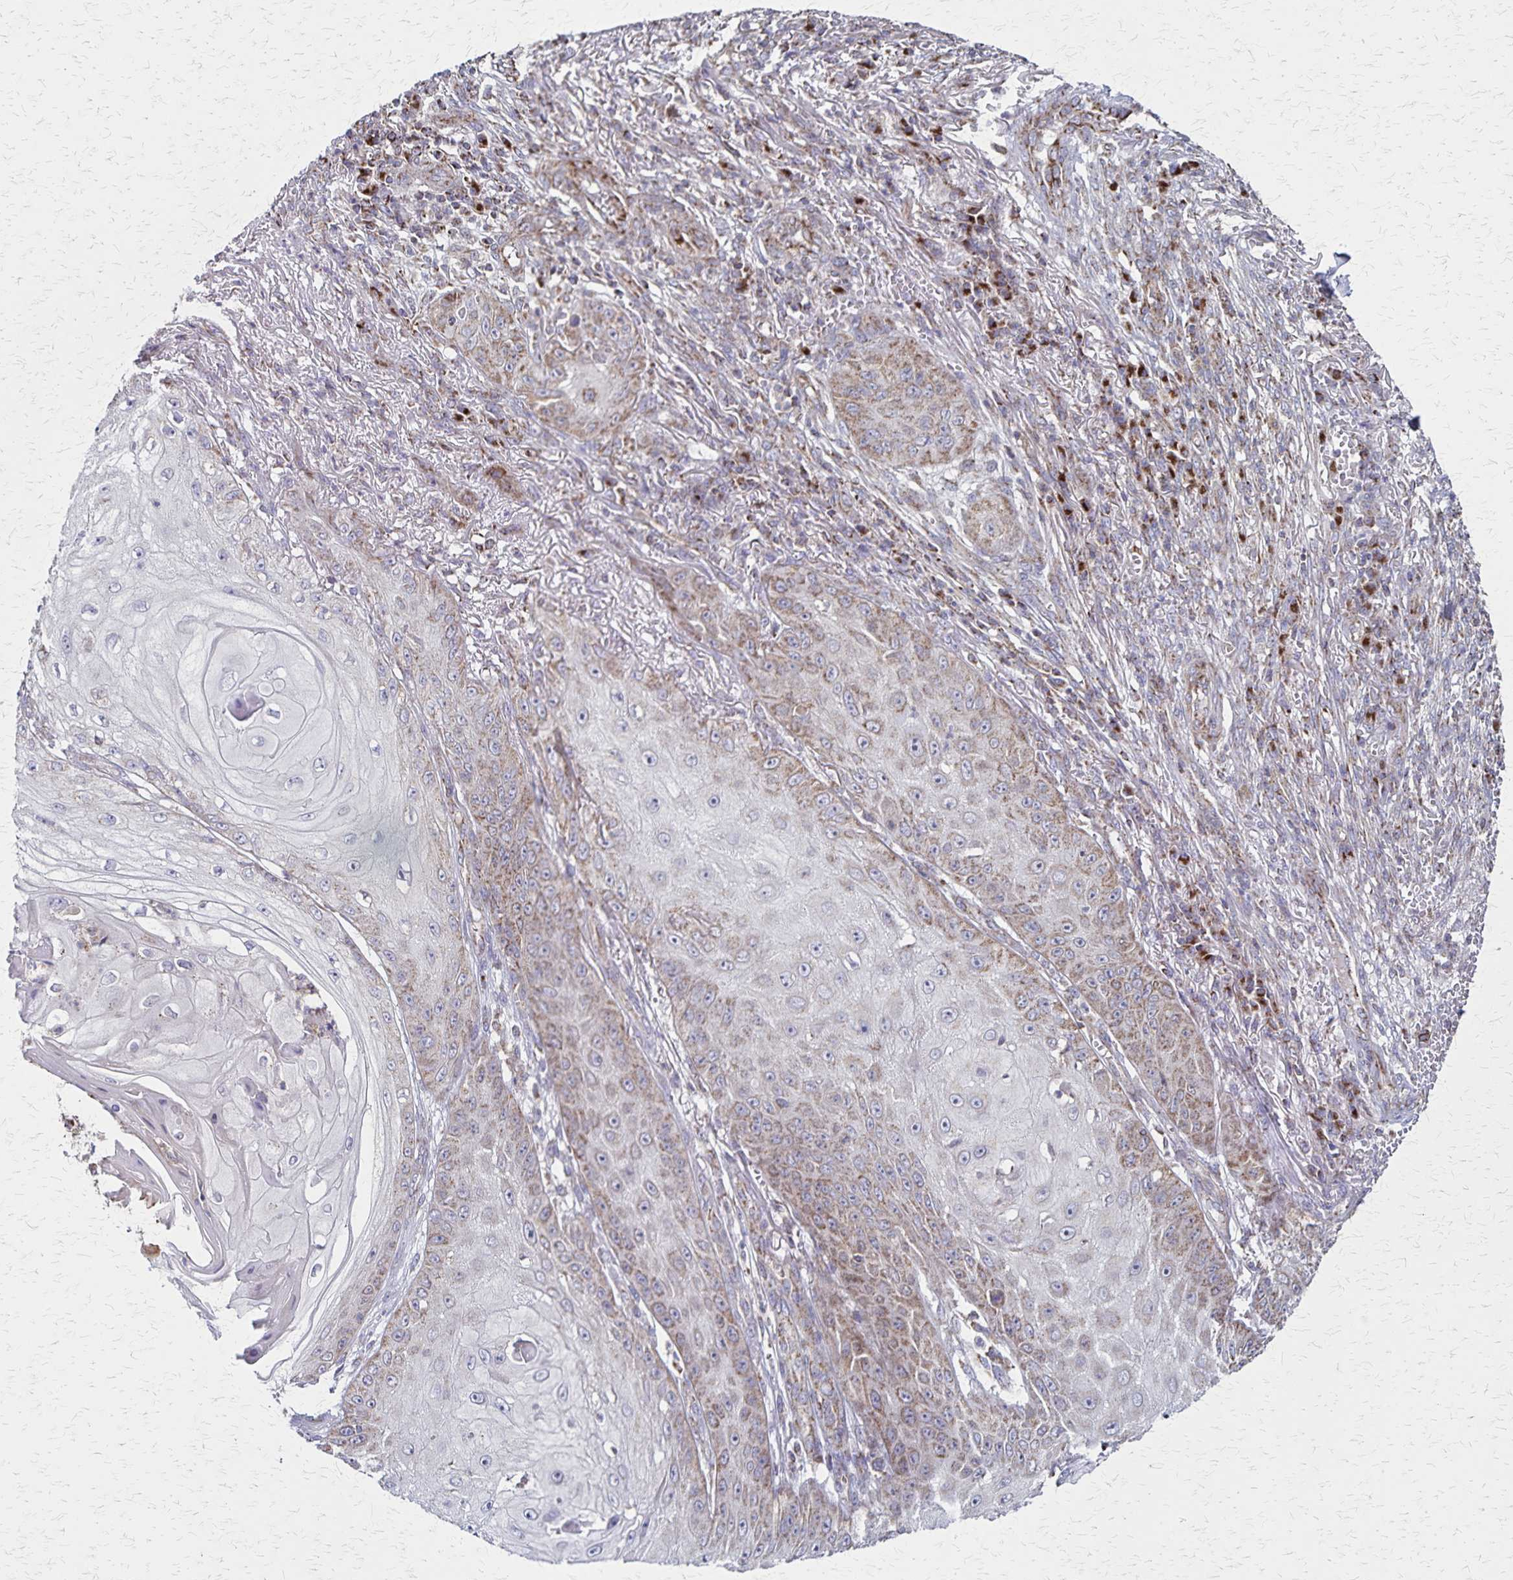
{"staining": {"intensity": "weak", "quantity": "<25%", "location": "cytoplasmic/membranous"}, "tissue": "skin cancer", "cell_type": "Tumor cells", "image_type": "cancer", "snomed": [{"axis": "morphology", "description": "Squamous cell carcinoma, NOS"}, {"axis": "topography", "description": "Skin"}], "caption": "This is a histopathology image of IHC staining of skin squamous cell carcinoma, which shows no expression in tumor cells. (DAB (3,3'-diaminobenzidine) immunohistochemistry visualized using brightfield microscopy, high magnification).", "gene": "NFS1", "patient": {"sex": "male", "age": 70}}